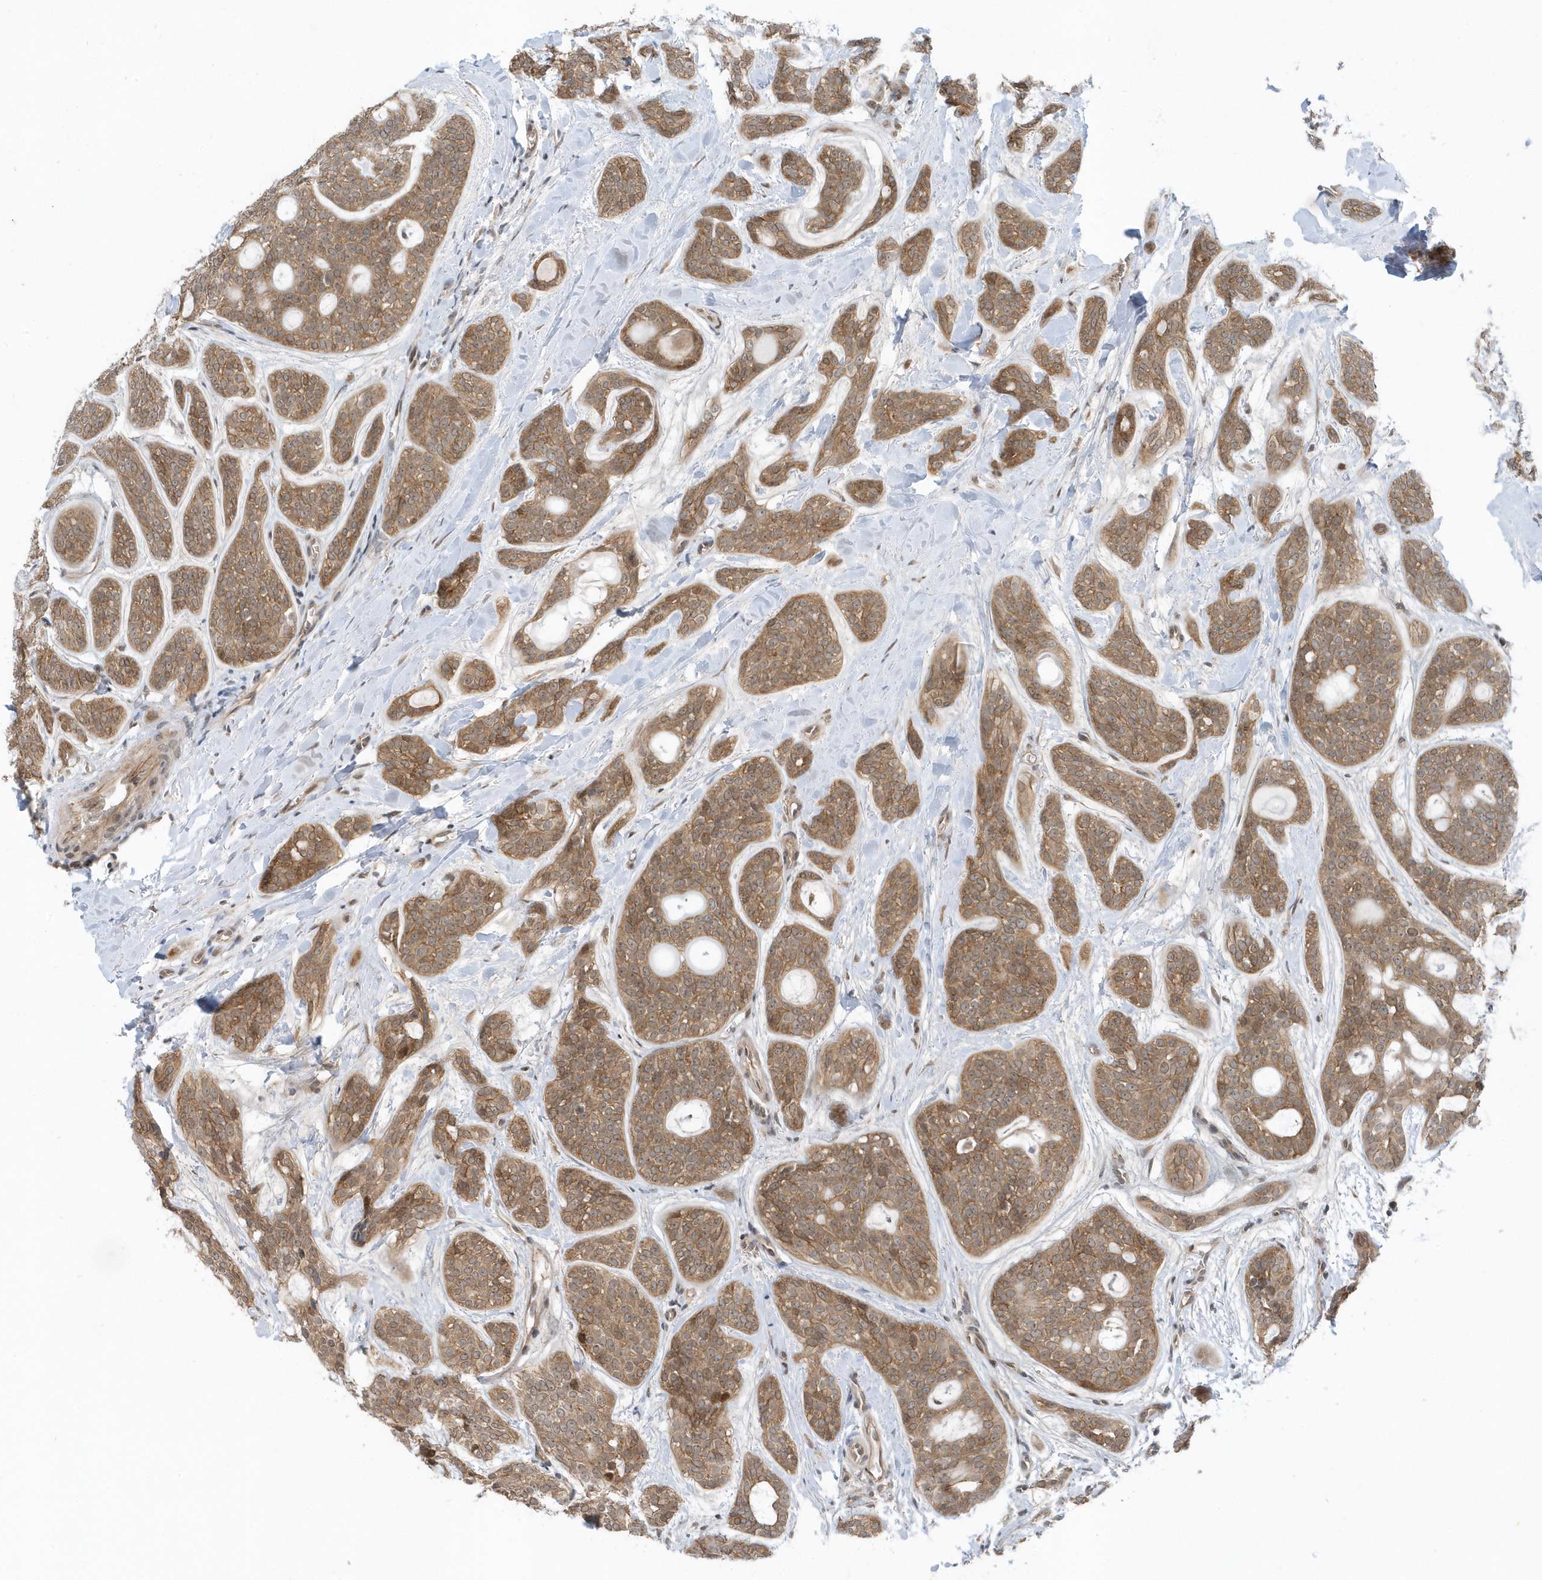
{"staining": {"intensity": "moderate", "quantity": ">75%", "location": "cytoplasmic/membranous"}, "tissue": "head and neck cancer", "cell_type": "Tumor cells", "image_type": "cancer", "snomed": [{"axis": "morphology", "description": "Adenocarcinoma, NOS"}, {"axis": "topography", "description": "Head-Neck"}], "caption": "Protein staining reveals moderate cytoplasmic/membranous expression in approximately >75% of tumor cells in head and neck cancer (adenocarcinoma).", "gene": "USP53", "patient": {"sex": "male", "age": 66}}